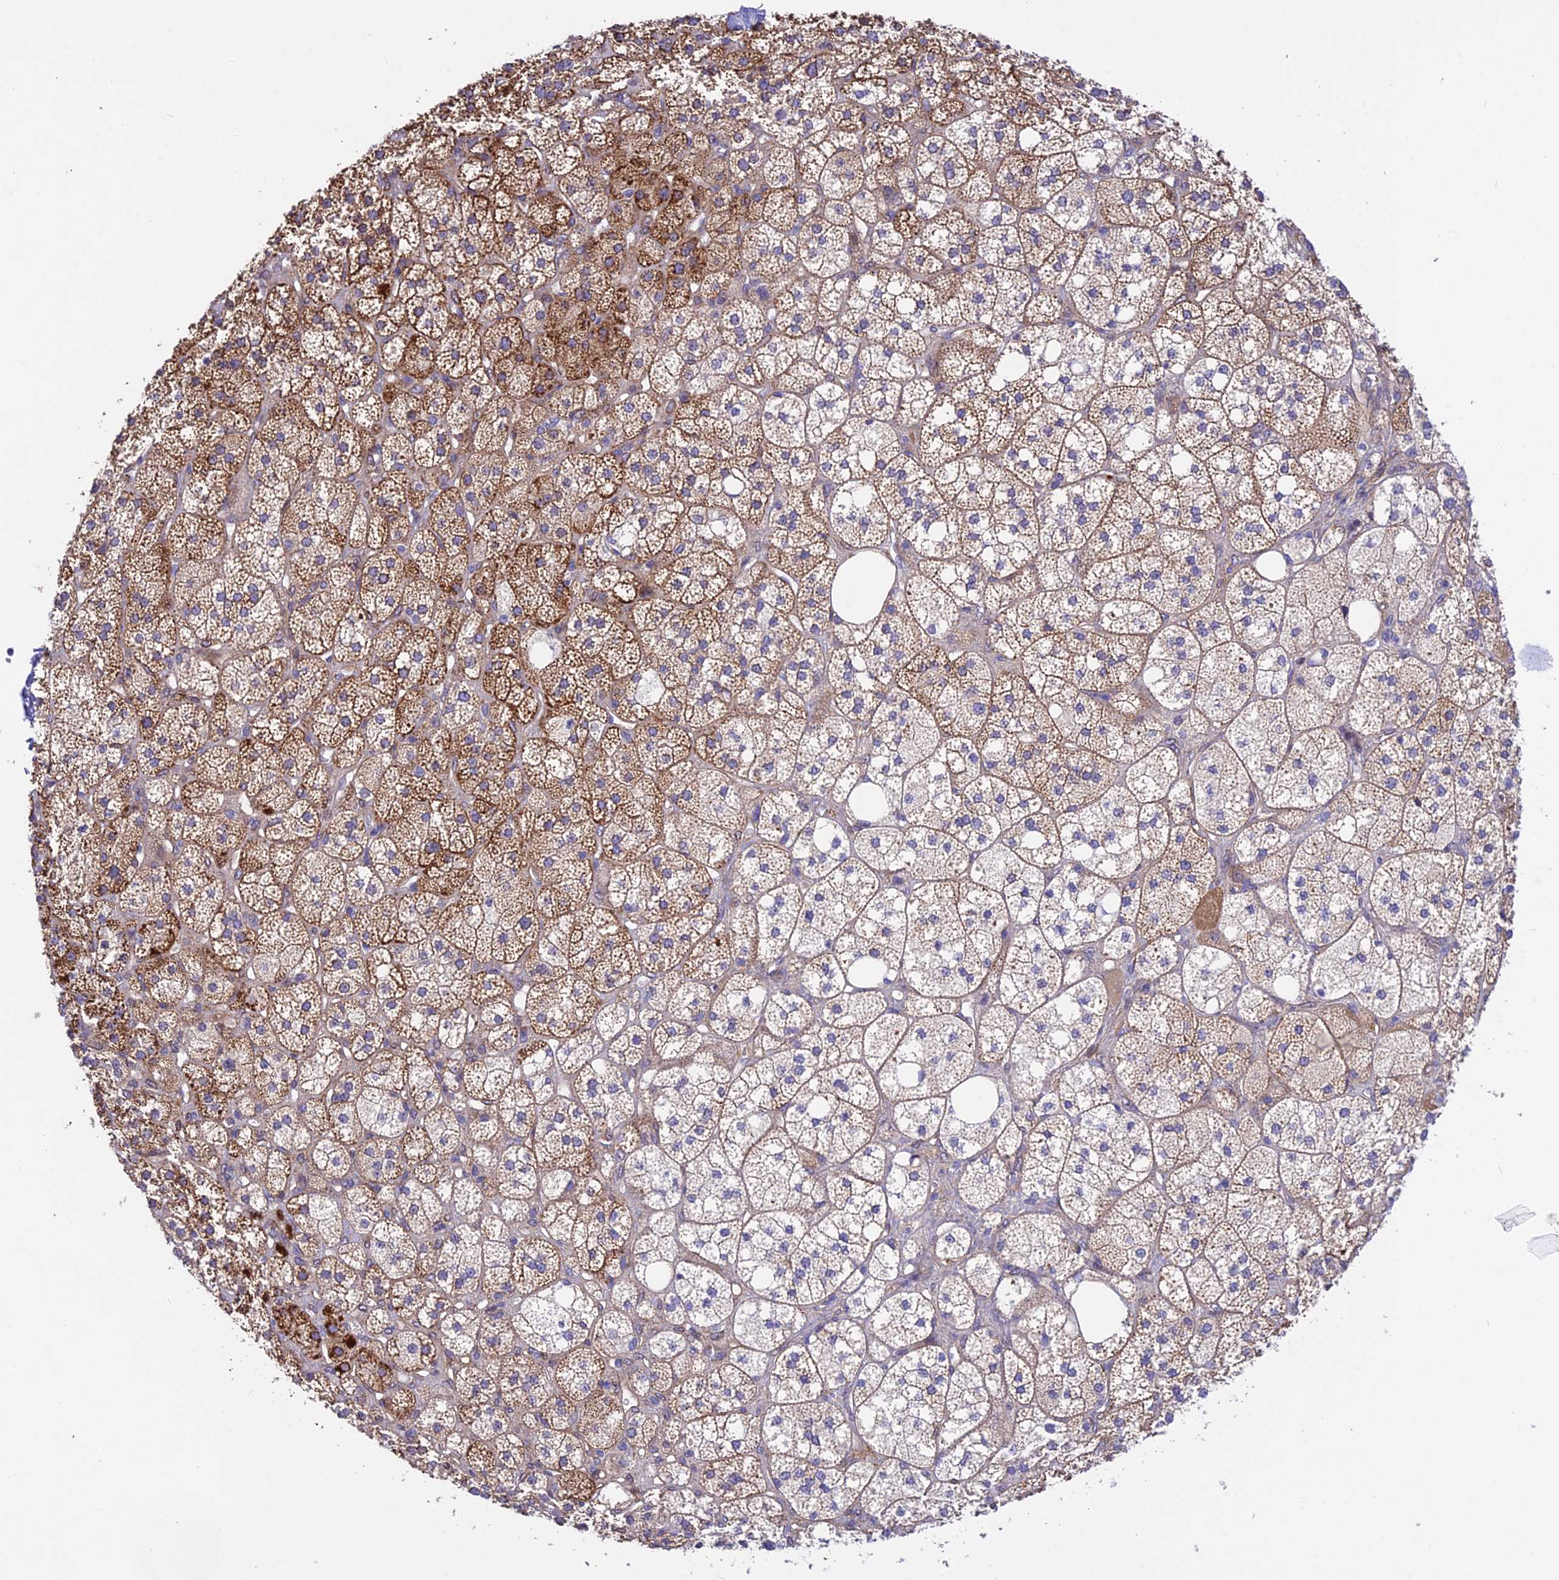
{"staining": {"intensity": "strong", "quantity": ">75%", "location": "cytoplasmic/membranous"}, "tissue": "adrenal gland", "cell_type": "Glandular cells", "image_type": "normal", "snomed": [{"axis": "morphology", "description": "Normal tissue, NOS"}, {"axis": "topography", "description": "Adrenal gland"}], "caption": "A brown stain labels strong cytoplasmic/membranous staining of a protein in glandular cells of normal adrenal gland.", "gene": "TRIM43B", "patient": {"sex": "male", "age": 61}}